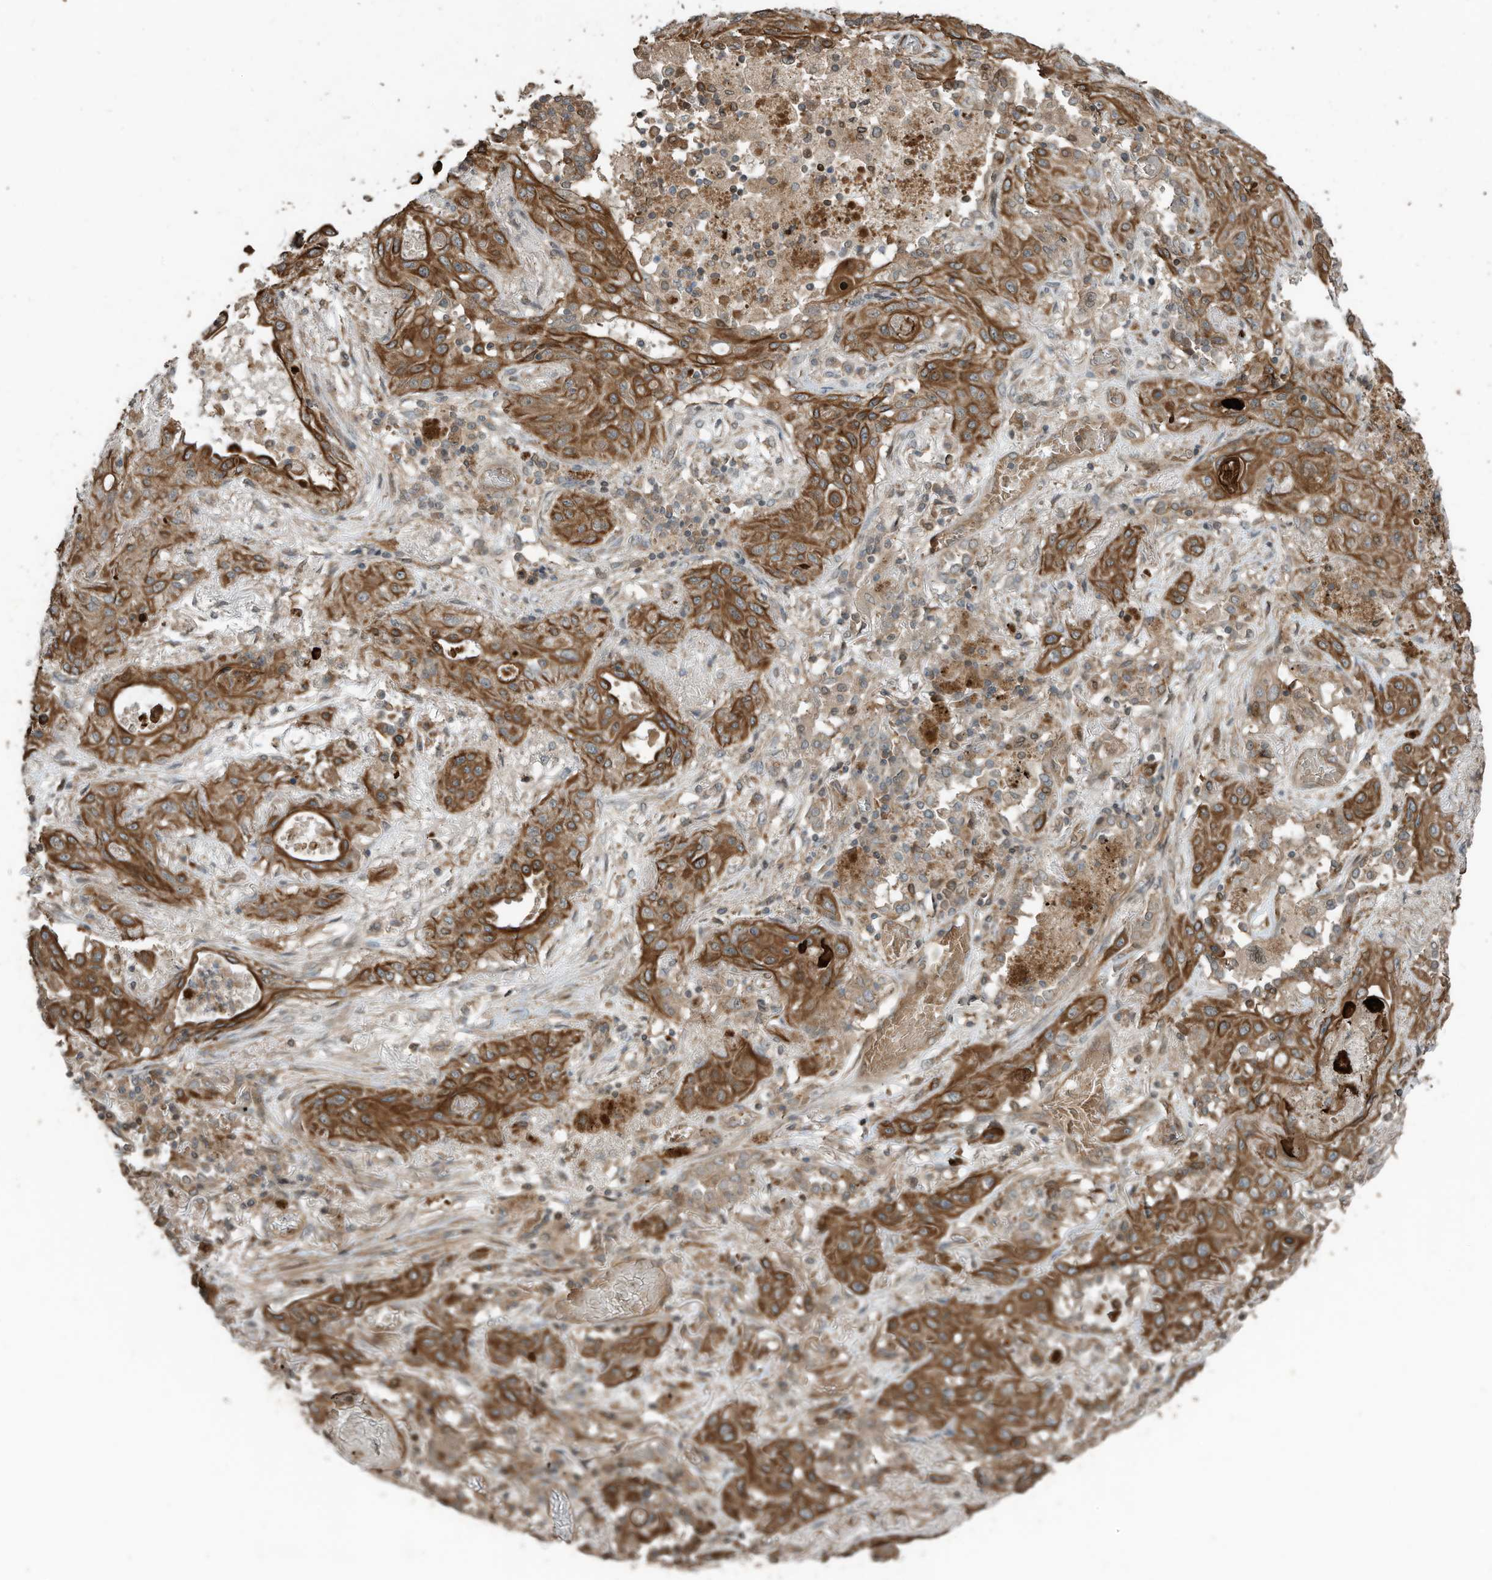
{"staining": {"intensity": "strong", "quantity": ">75%", "location": "cytoplasmic/membranous"}, "tissue": "lung cancer", "cell_type": "Tumor cells", "image_type": "cancer", "snomed": [{"axis": "morphology", "description": "Squamous cell carcinoma, NOS"}, {"axis": "topography", "description": "Lung"}], "caption": "A high-resolution histopathology image shows immunohistochemistry staining of lung squamous cell carcinoma, which reveals strong cytoplasmic/membranous positivity in about >75% of tumor cells.", "gene": "ZNF653", "patient": {"sex": "female", "age": 47}}